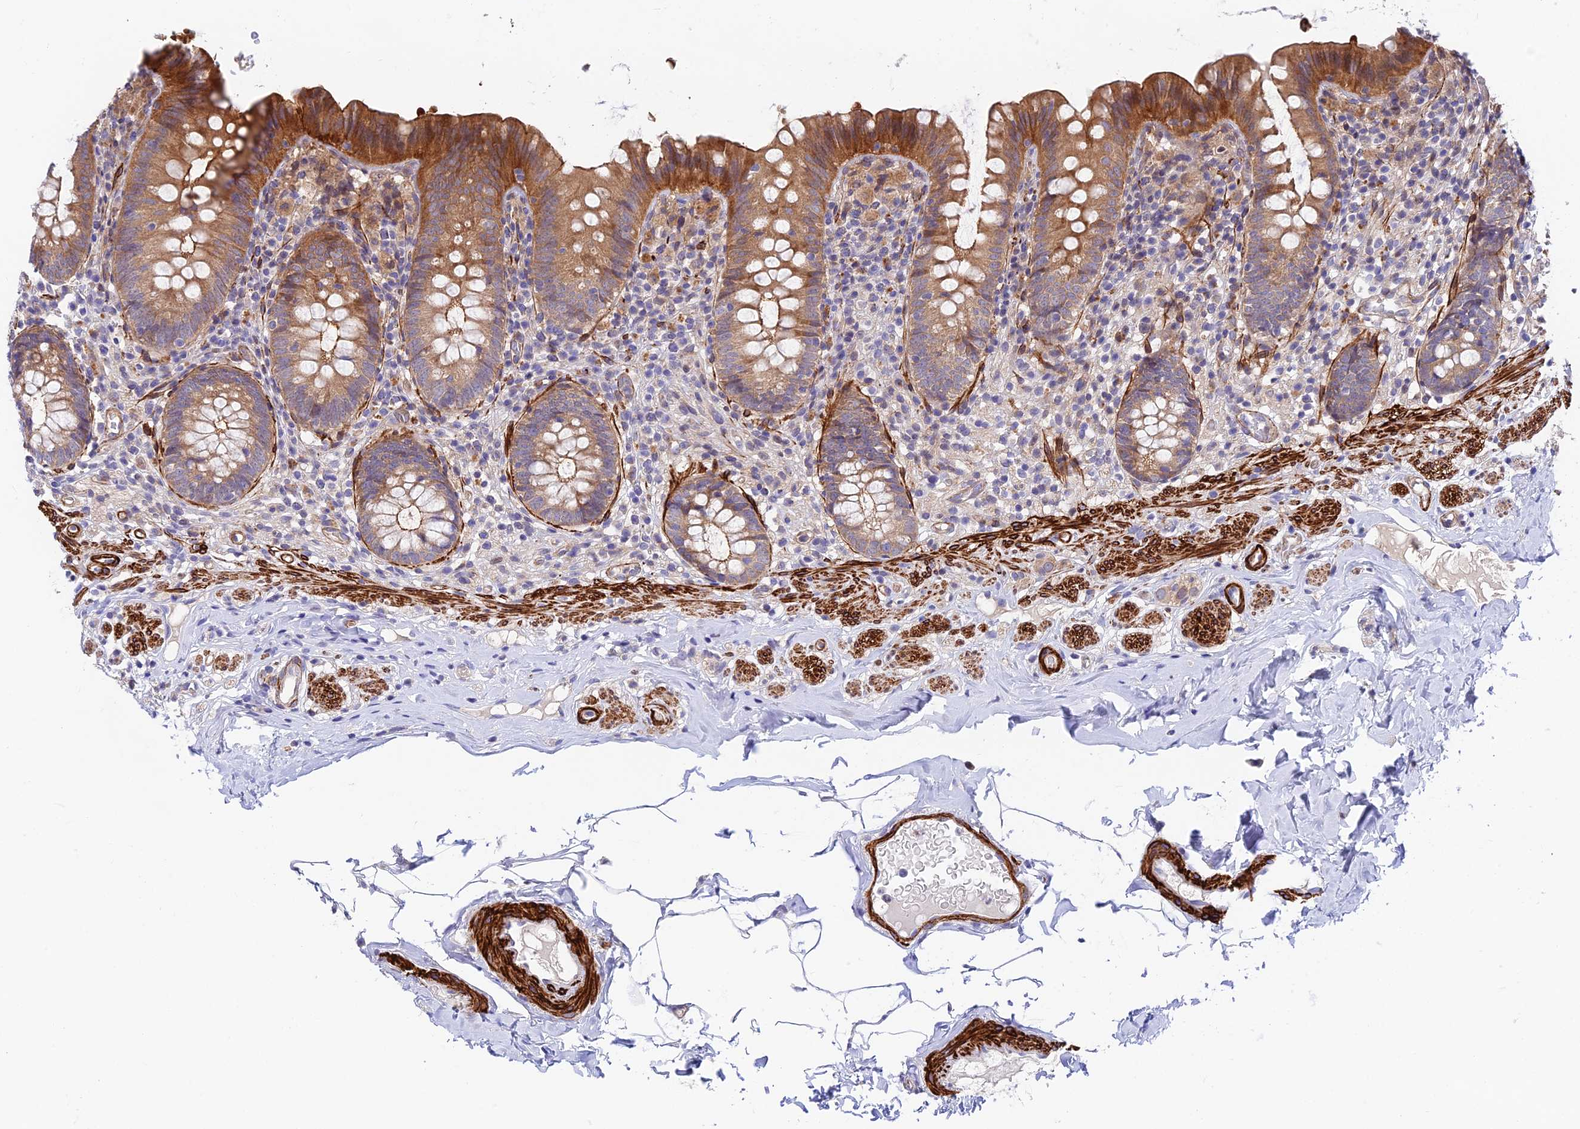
{"staining": {"intensity": "moderate", "quantity": ">75%", "location": "cytoplasmic/membranous"}, "tissue": "appendix", "cell_type": "Glandular cells", "image_type": "normal", "snomed": [{"axis": "morphology", "description": "Normal tissue, NOS"}, {"axis": "topography", "description": "Appendix"}], "caption": "Protein staining of normal appendix shows moderate cytoplasmic/membranous positivity in about >75% of glandular cells.", "gene": "ANKRD50", "patient": {"sex": "male", "age": 55}}